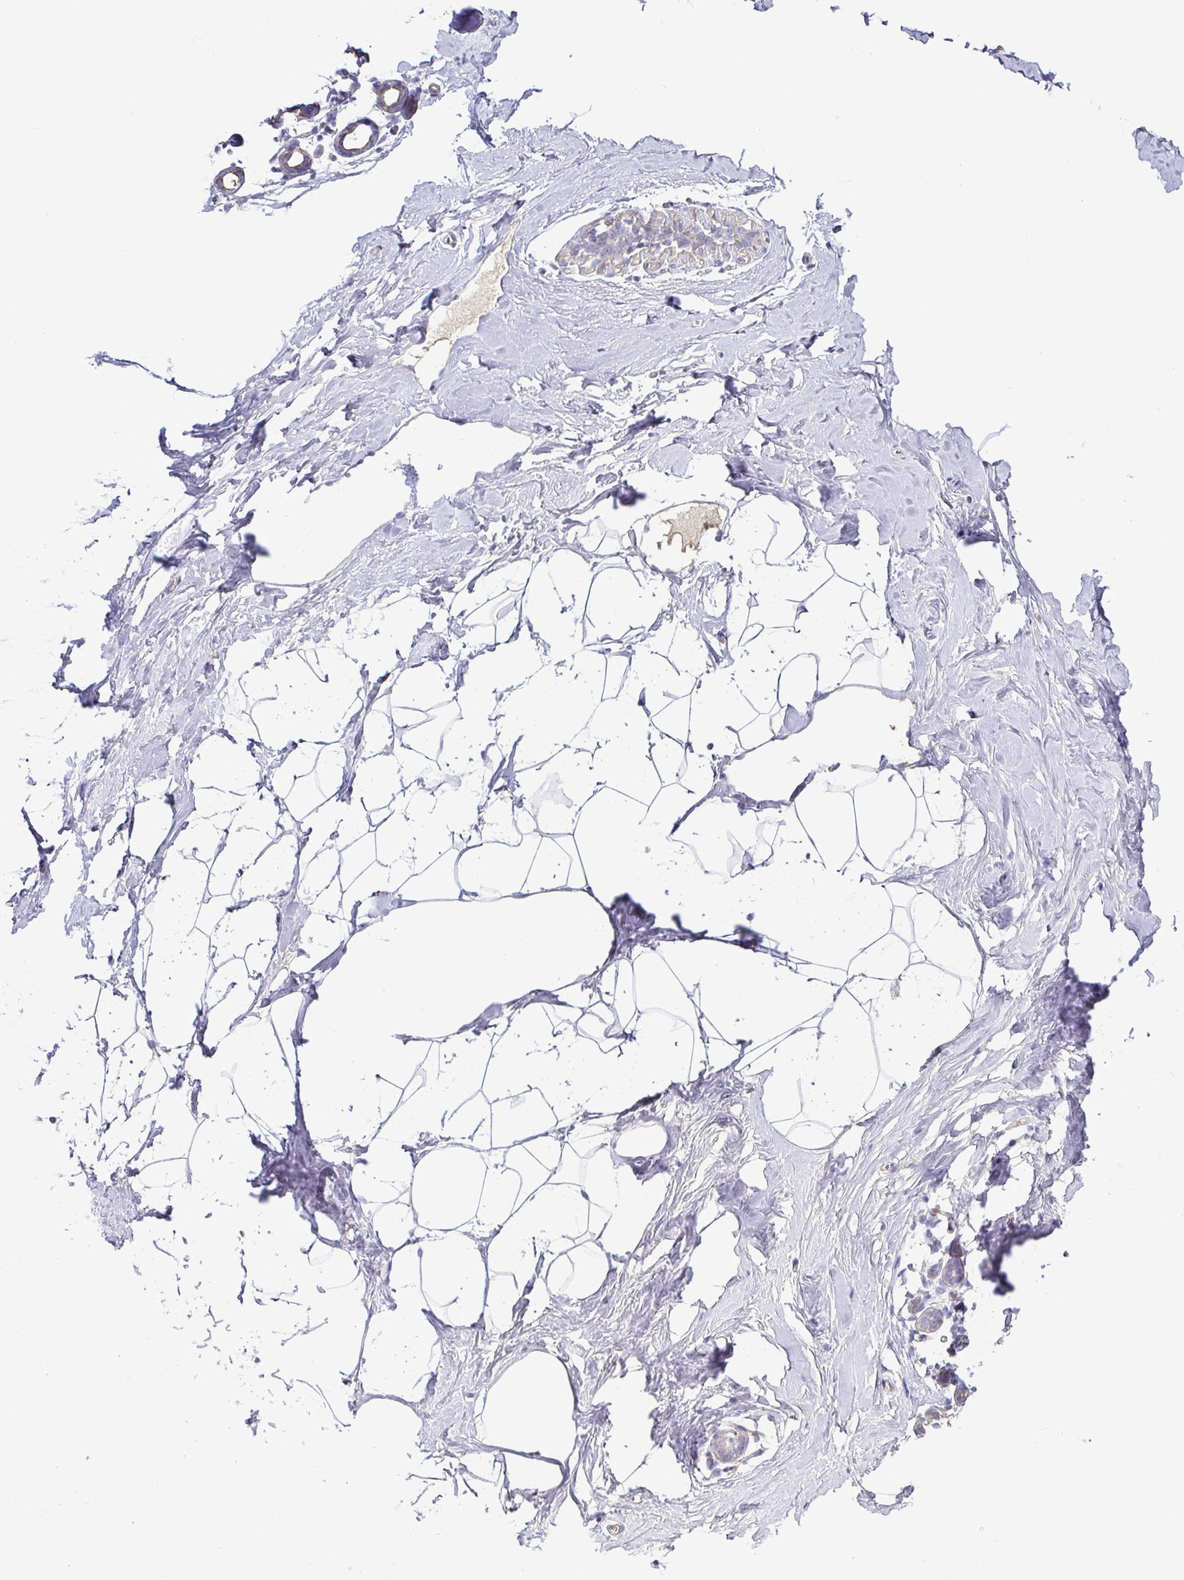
{"staining": {"intensity": "negative", "quantity": "none", "location": "none"}, "tissue": "breast", "cell_type": "Adipocytes", "image_type": "normal", "snomed": [{"axis": "morphology", "description": "Normal tissue, NOS"}, {"axis": "topography", "description": "Breast"}], "caption": "This is an immunohistochemistry (IHC) micrograph of unremarkable breast. There is no staining in adipocytes.", "gene": "MYL10", "patient": {"sex": "female", "age": 32}}